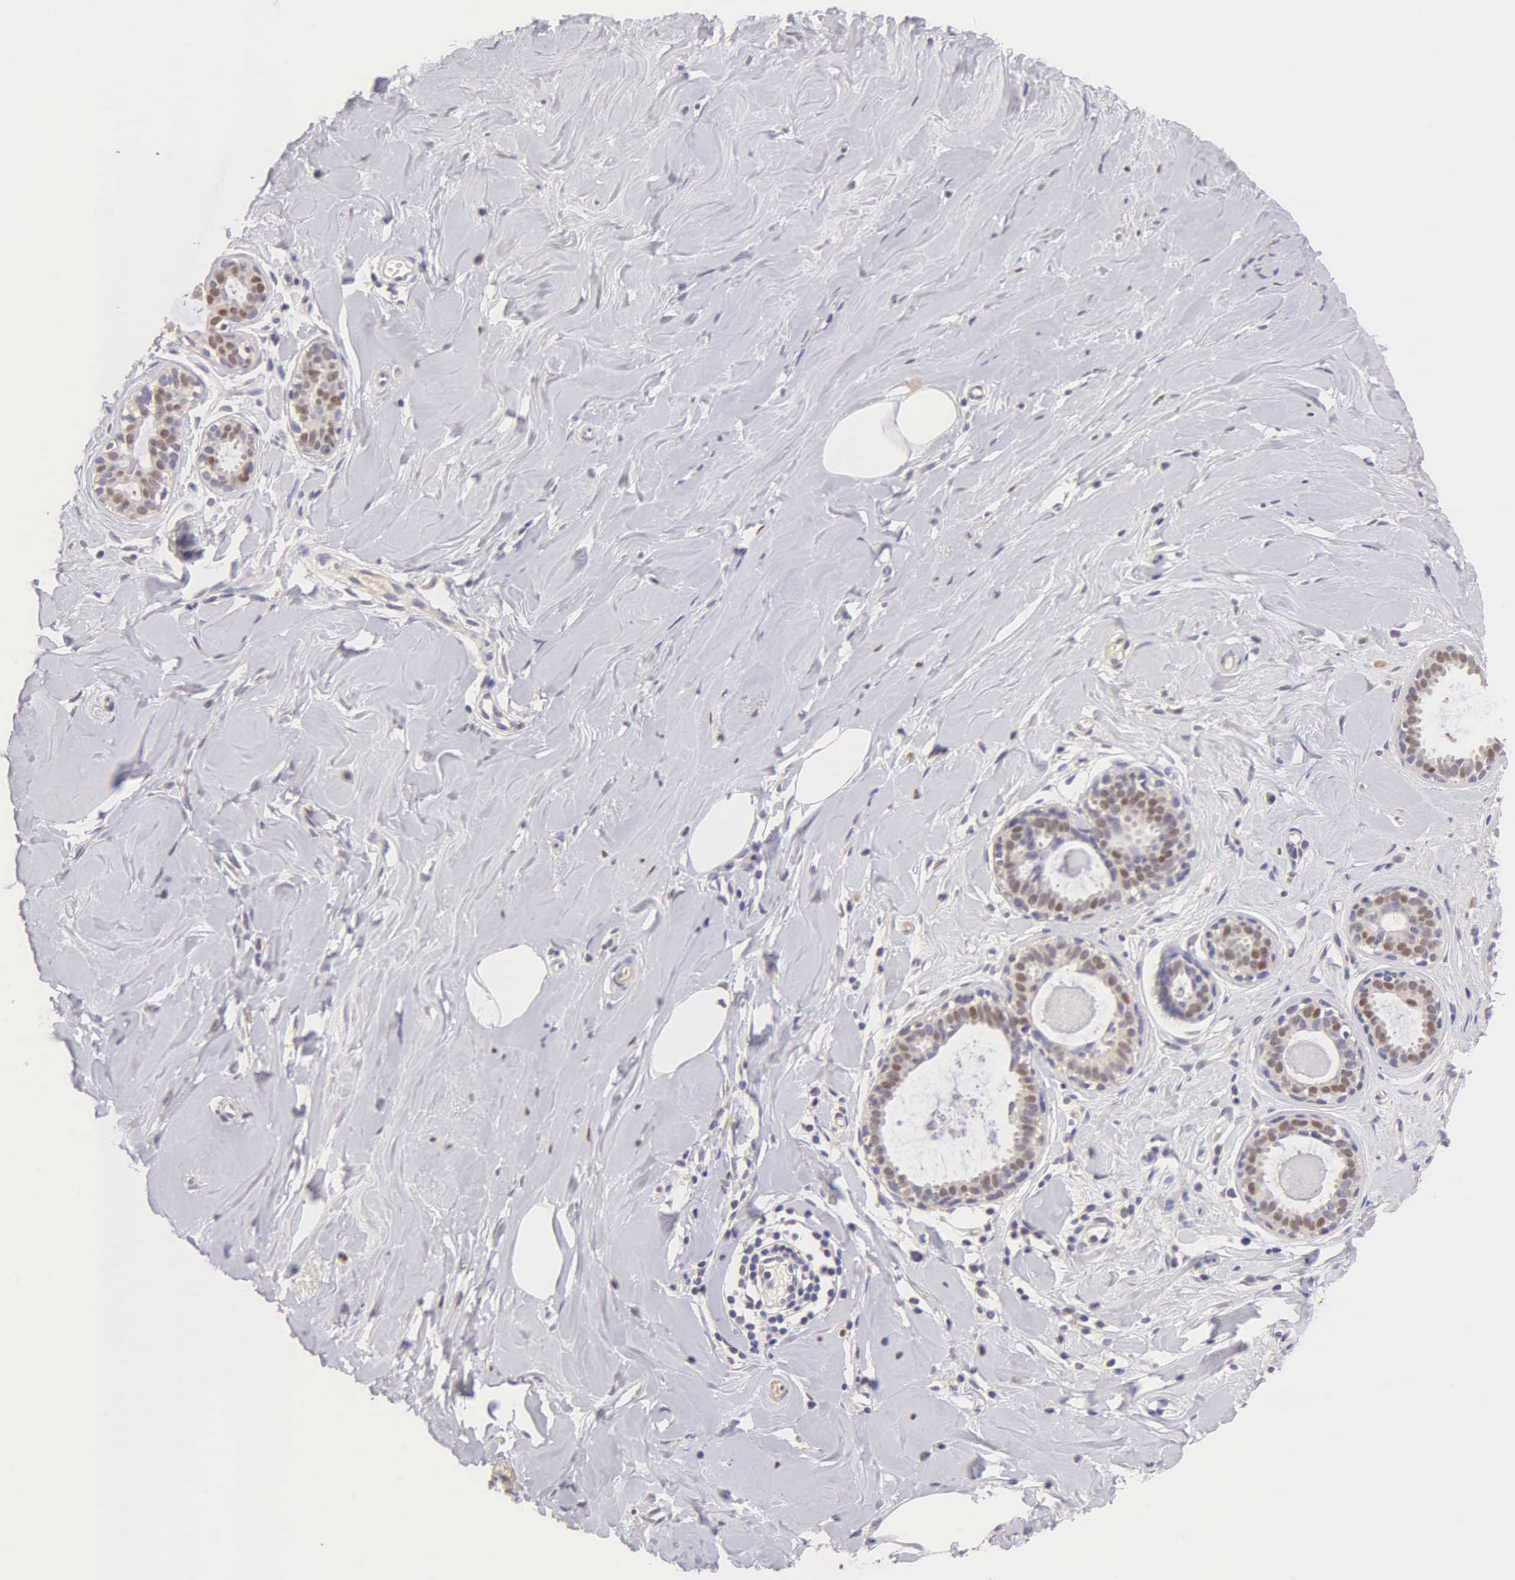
{"staining": {"intensity": "negative", "quantity": "none", "location": "none"}, "tissue": "breast", "cell_type": "Adipocytes", "image_type": "normal", "snomed": [{"axis": "morphology", "description": "Normal tissue, NOS"}, {"axis": "topography", "description": "Breast"}], "caption": "Photomicrograph shows no protein expression in adipocytes of normal breast. The staining is performed using DAB (3,3'-diaminobenzidine) brown chromogen with nuclei counter-stained in using hematoxylin.", "gene": "ESR1", "patient": {"sex": "female", "age": 44}}